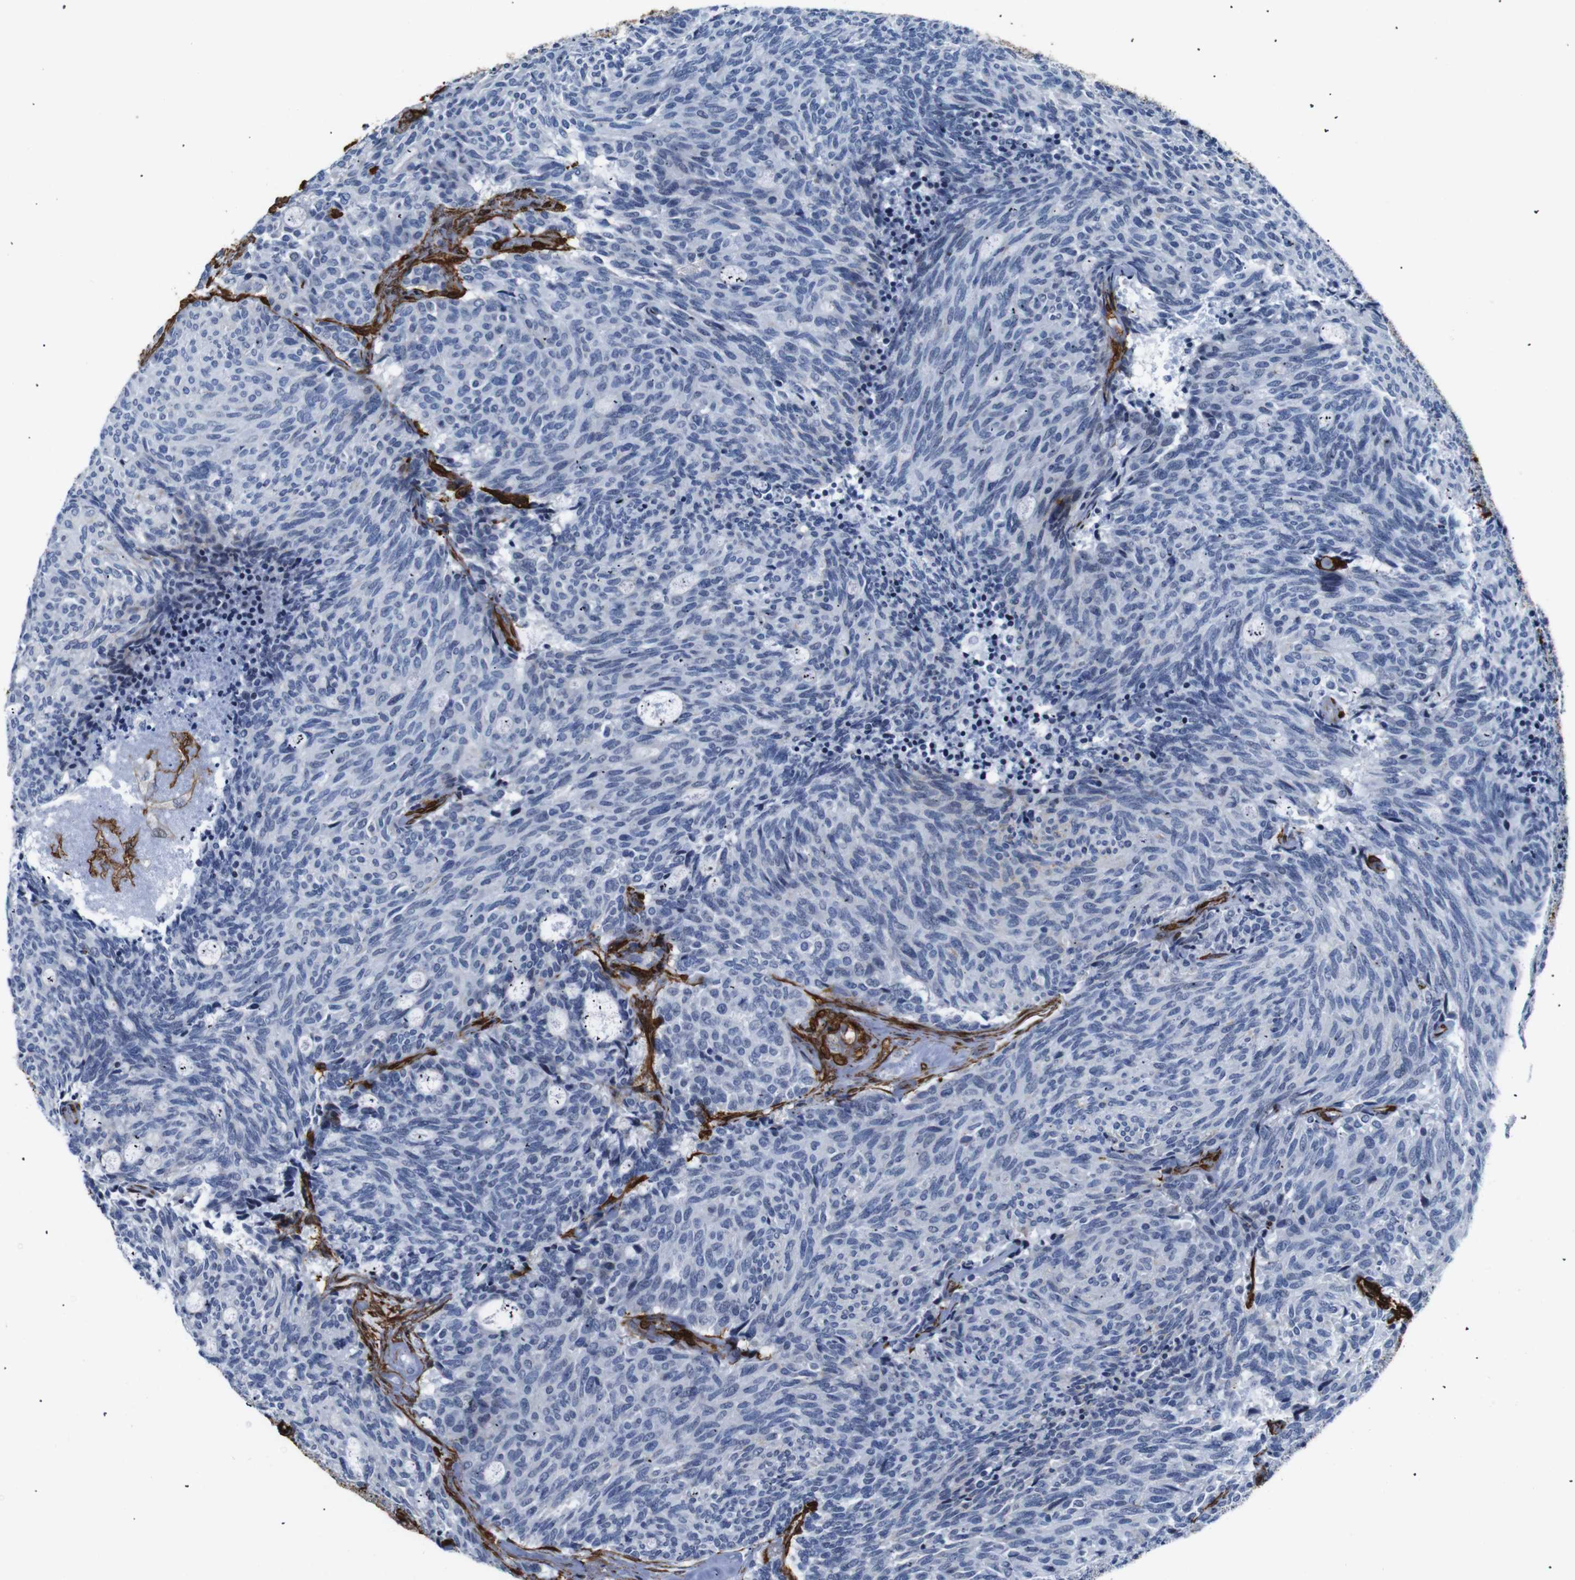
{"staining": {"intensity": "negative", "quantity": "none", "location": "none"}, "tissue": "carcinoid", "cell_type": "Tumor cells", "image_type": "cancer", "snomed": [{"axis": "morphology", "description": "Carcinoid, malignant, NOS"}, {"axis": "topography", "description": "Pancreas"}], "caption": "Immunohistochemistry (IHC) micrograph of neoplastic tissue: carcinoid (malignant) stained with DAB reveals no significant protein expression in tumor cells.", "gene": "ACTA2", "patient": {"sex": "female", "age": 54}}